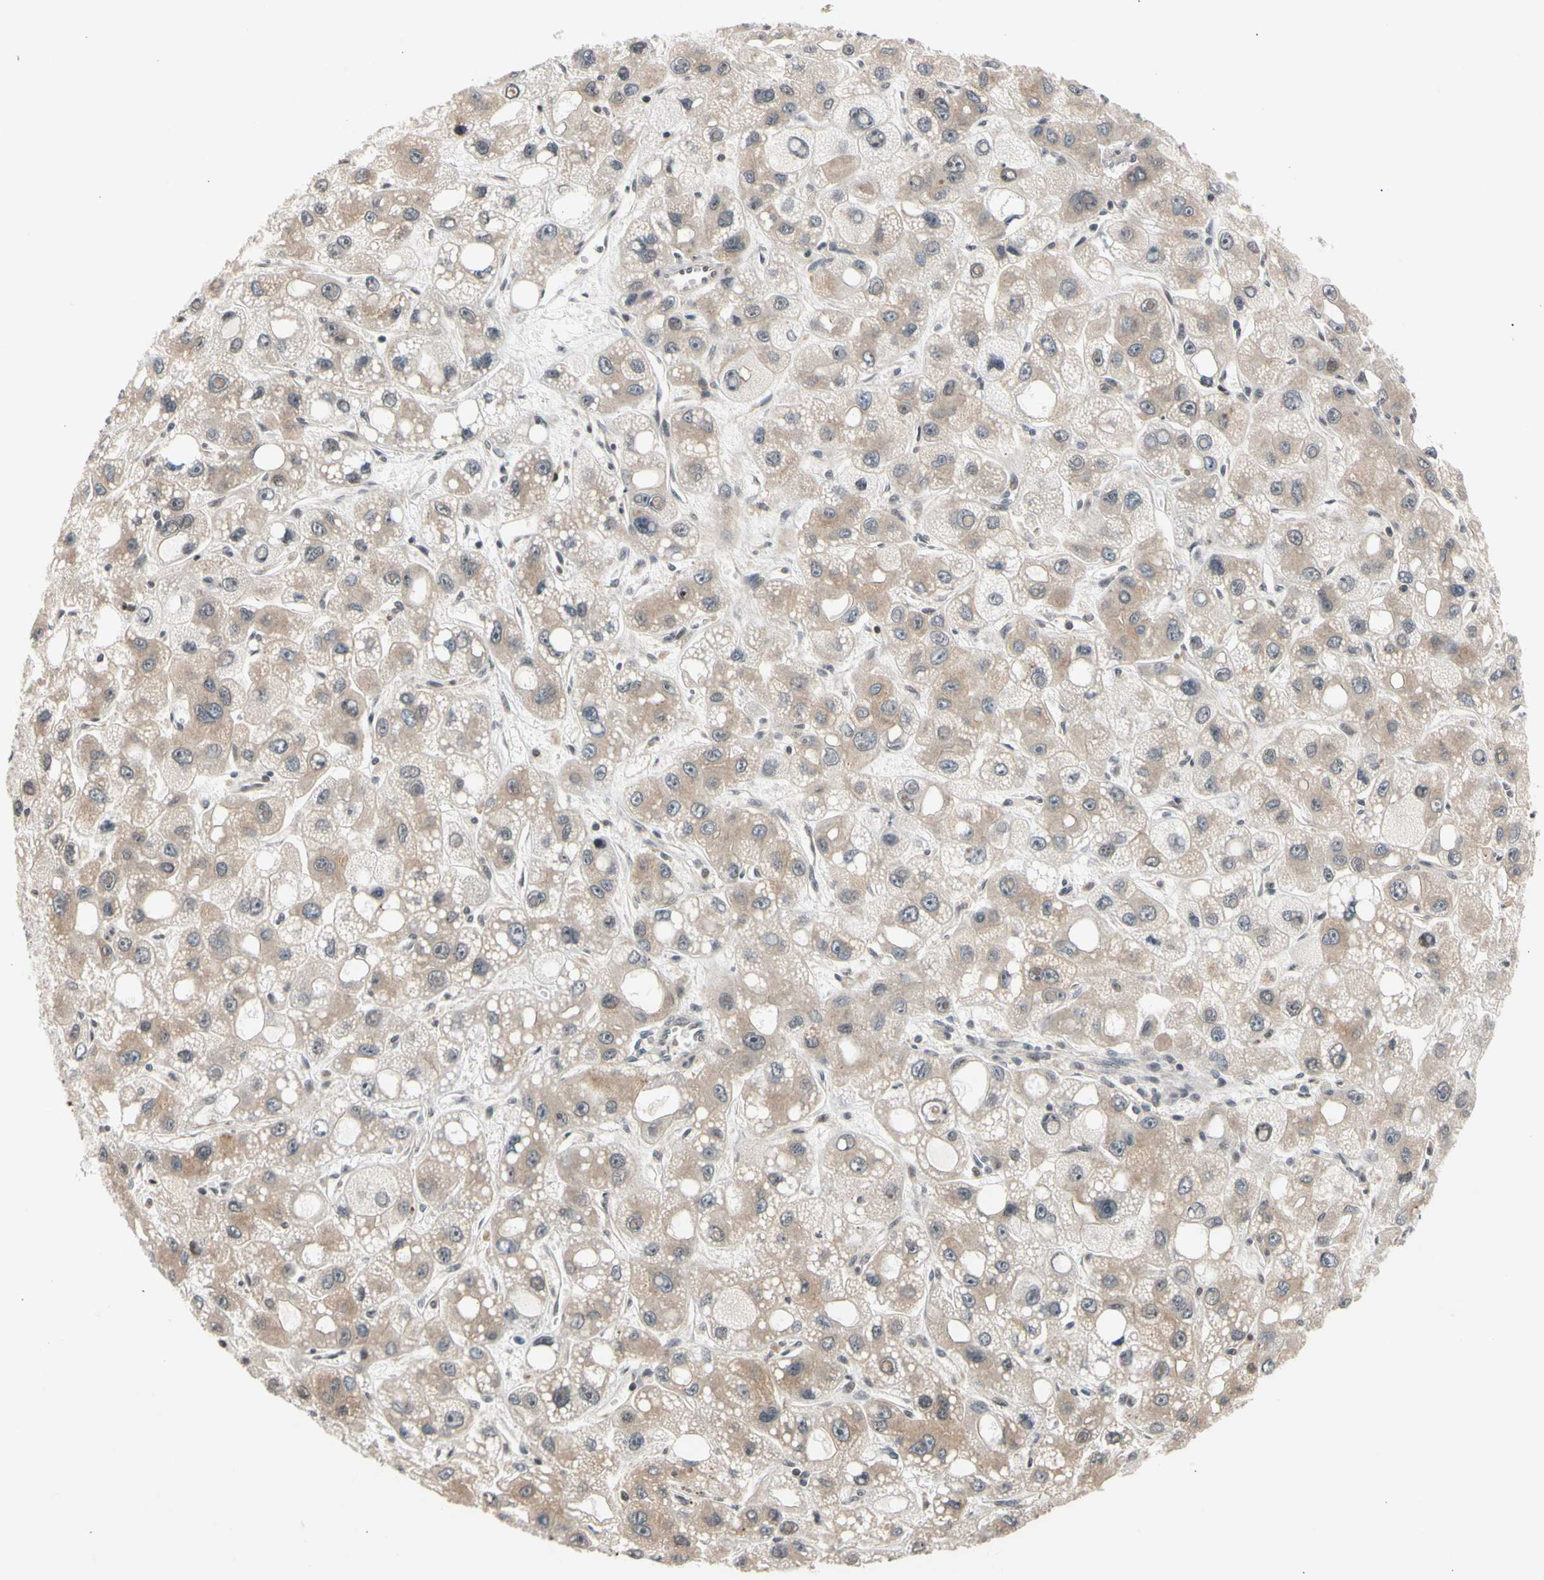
{"staining": {"intensity": "weak", "quantity": ">75%", "location": "cytoplasmic/membranous"}, "tissue": "liver cancer", "cell_type": "Tumor cells", "image_type": "cancer", "snomed": [{"axis": "morphology", "description": "Carcinoma, Hepatocellular, NOS"}, {"axis": "topography", "description": "Liver"}], "caption": "IHC (DAB (3,3'-diaminobenzidine)) staining of liver hepatocellular carcinoma shows weak cytoplasmic/membranous protein expression in approximately >75% of tumor cells.", "gene": "NGEF", "patient": {"sex": "male", "age": 55}}